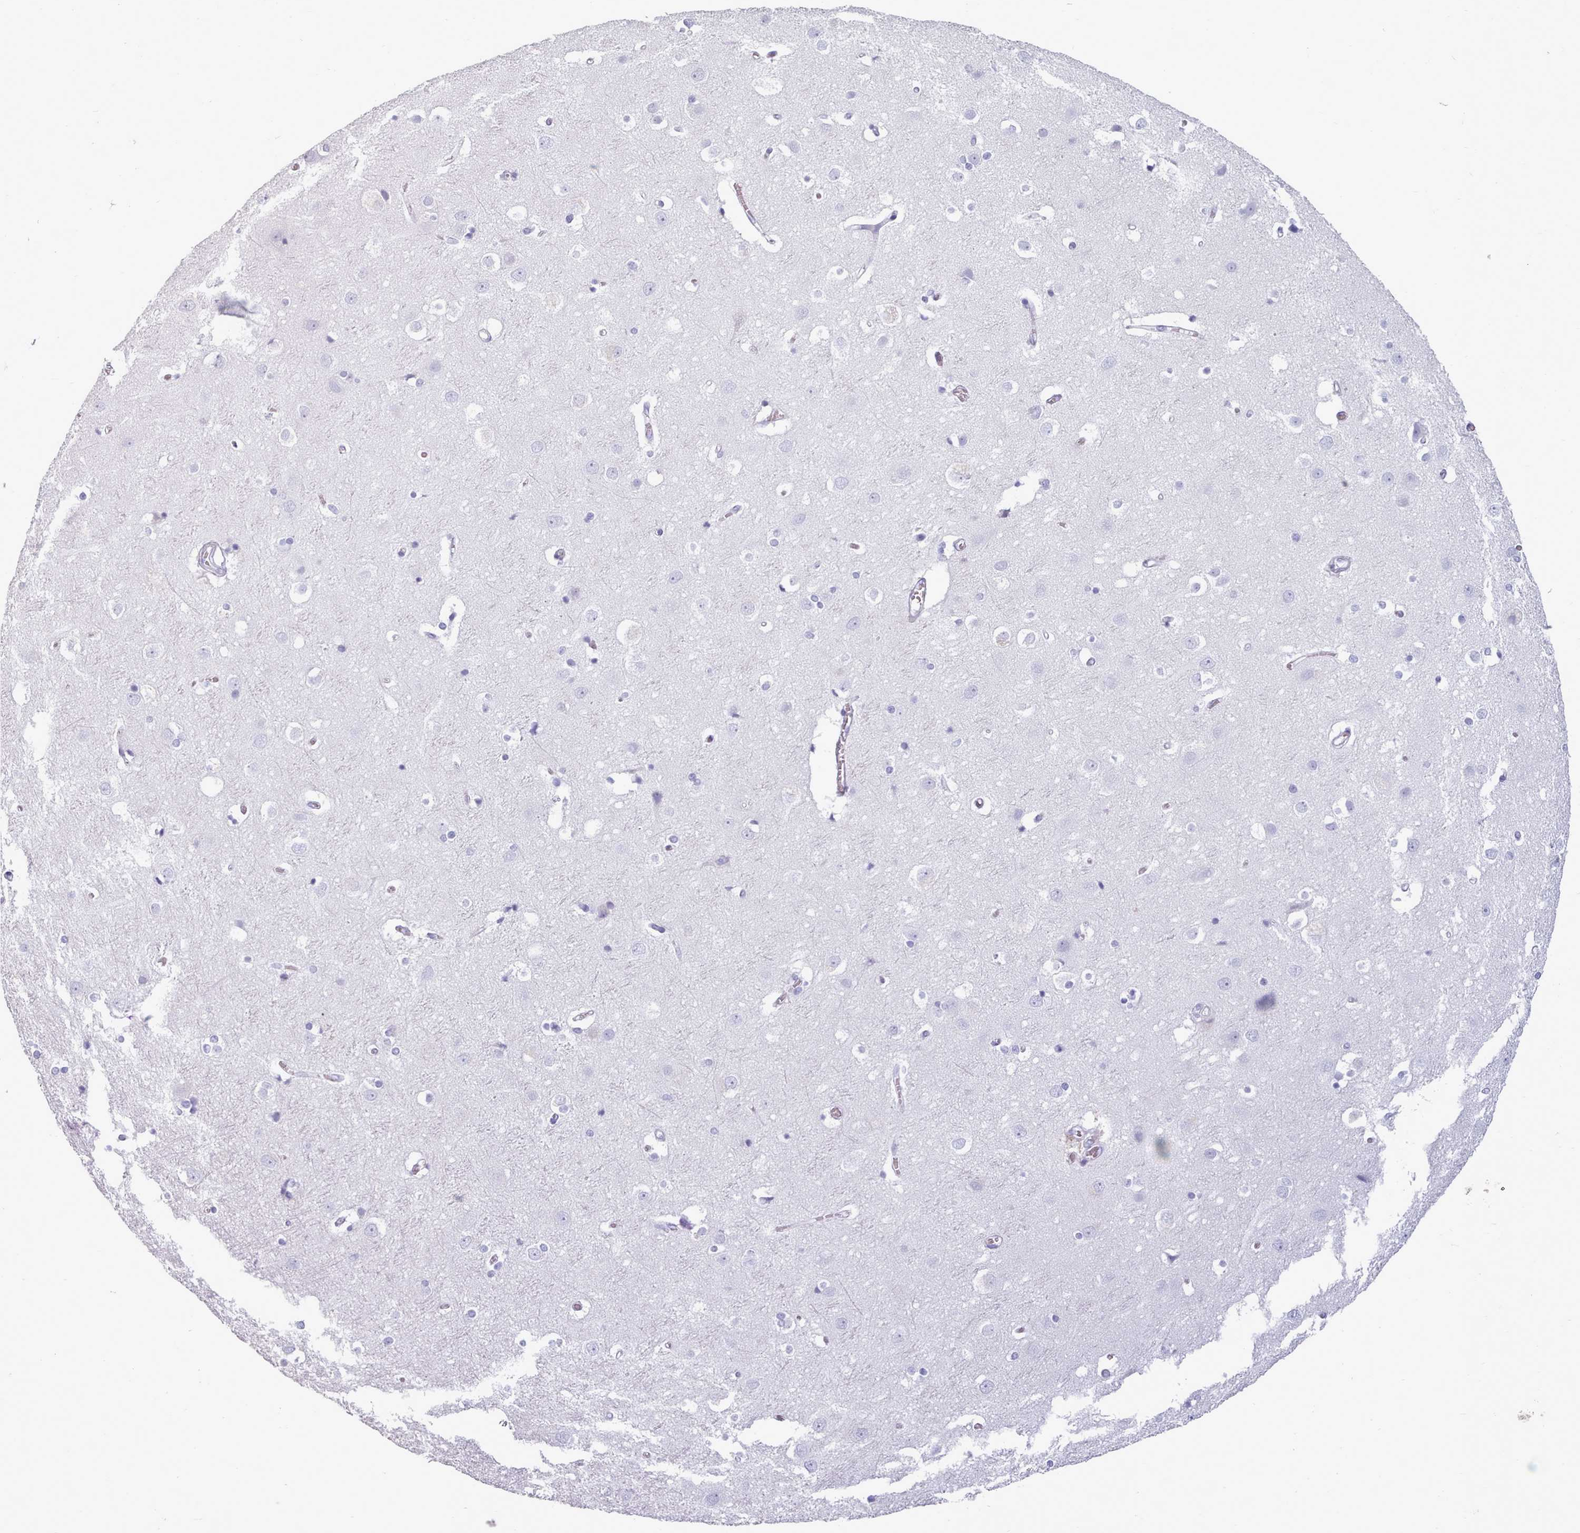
{"staining": {"intensity": "negative", "quantity": "none", "location": "none"}, "tissue": "cerebral cortex", "cell_type": "Endothelial cells", "image_type": "normal", "snomed": [{"axis": "morphology", "description": "Normal tissue, NOS"}, {"axis": "topography", "description": "Cerebral cortex"}], "caption": "A high-resolution histopathology image shows immunohistochemistry staining of benign cerebral cortex, which displays no significant expression in endothelial cells.", "gene": "ZNF43", "patient": {"sex": "male", "age": 54}}